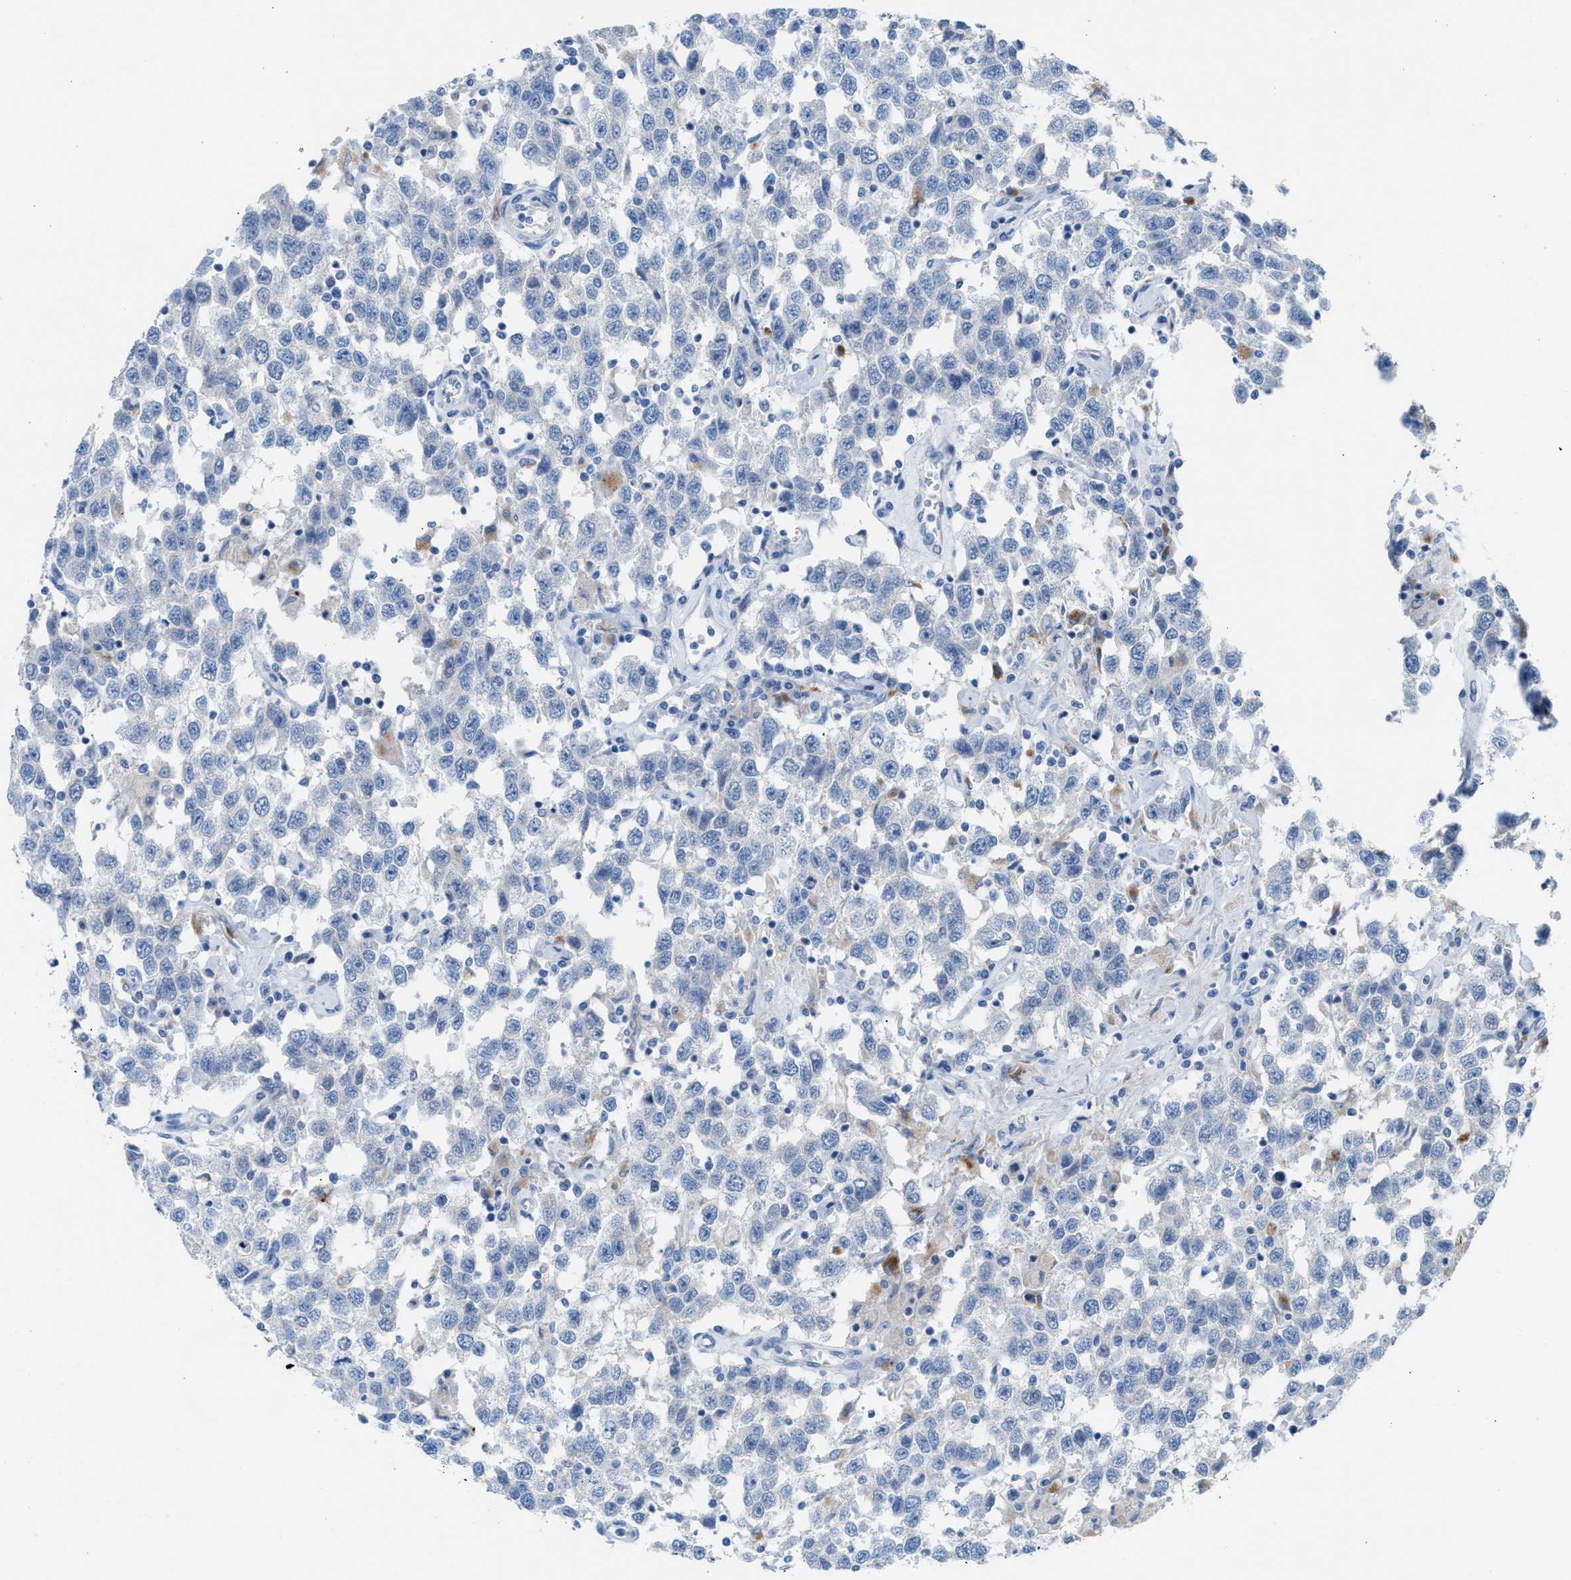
{"staining": {"intensity": "negative", "quantity": "none", "location": "none"}, "tissue": "testis cancer", "cell_type": "Tumor cells", "image_type": "cancer", "snomed": [{"axis": "morphology", "description": "Seminoma, NOS"}, {"axis": "topography", "description": "Testis"}], "caption": "Tumor cells show no significant staining in testis cancer.", "gene": "ASPA", "patient": {"sex": "male", "age": 41}}